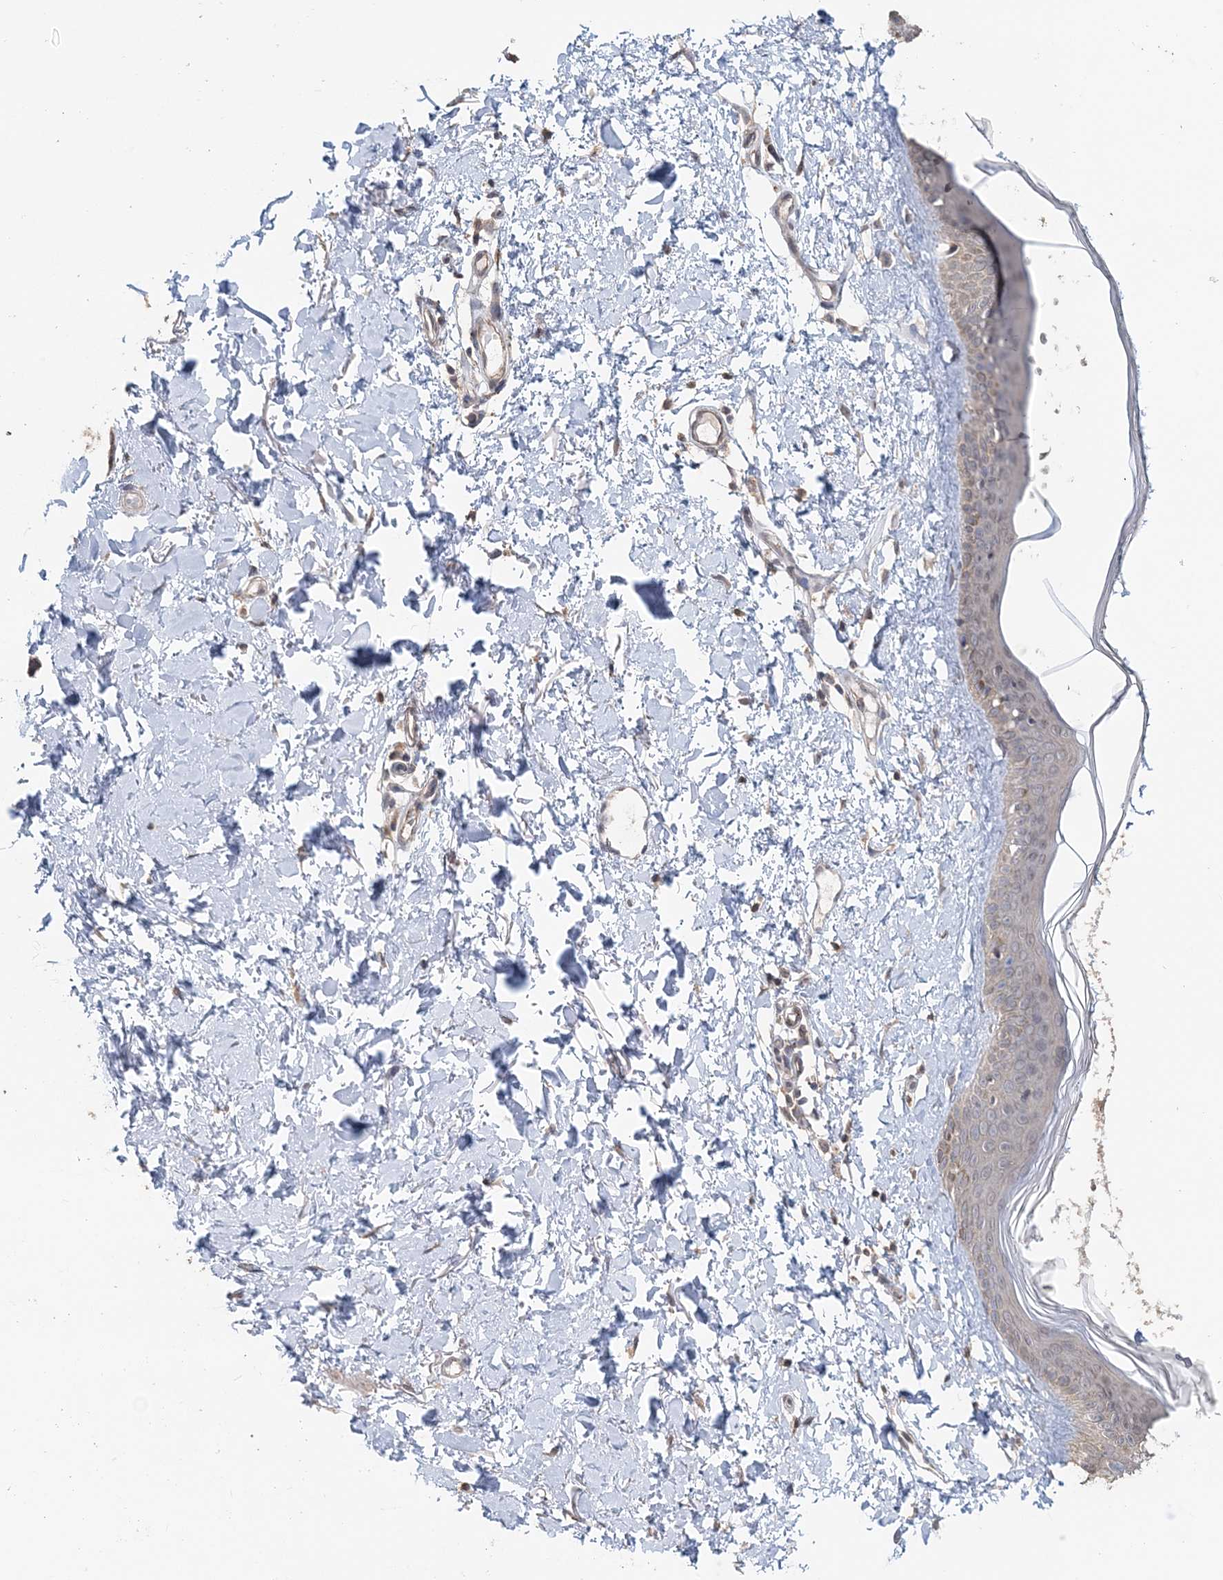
{"staining": {"intensity": "weak", "quantity": ">75%", "location": "cytoplasmic/membranous"}, "tissue": "skin", "cell_type": "Fibroblasts", "image_type": "normal", "snomed": [{"axis": "morphology", "description": "Normal tissue, NOS"}, {"axis": "topography", "description": "Skin"}], "caption": "Approximately >75% of fibroblasts in normal skin show weak cytoplasmic/membranous protein staining as visualized by brown immunohistochemical staining.", "gene": "FBXO38", "patient": {"sex": "female", "age": 58}}